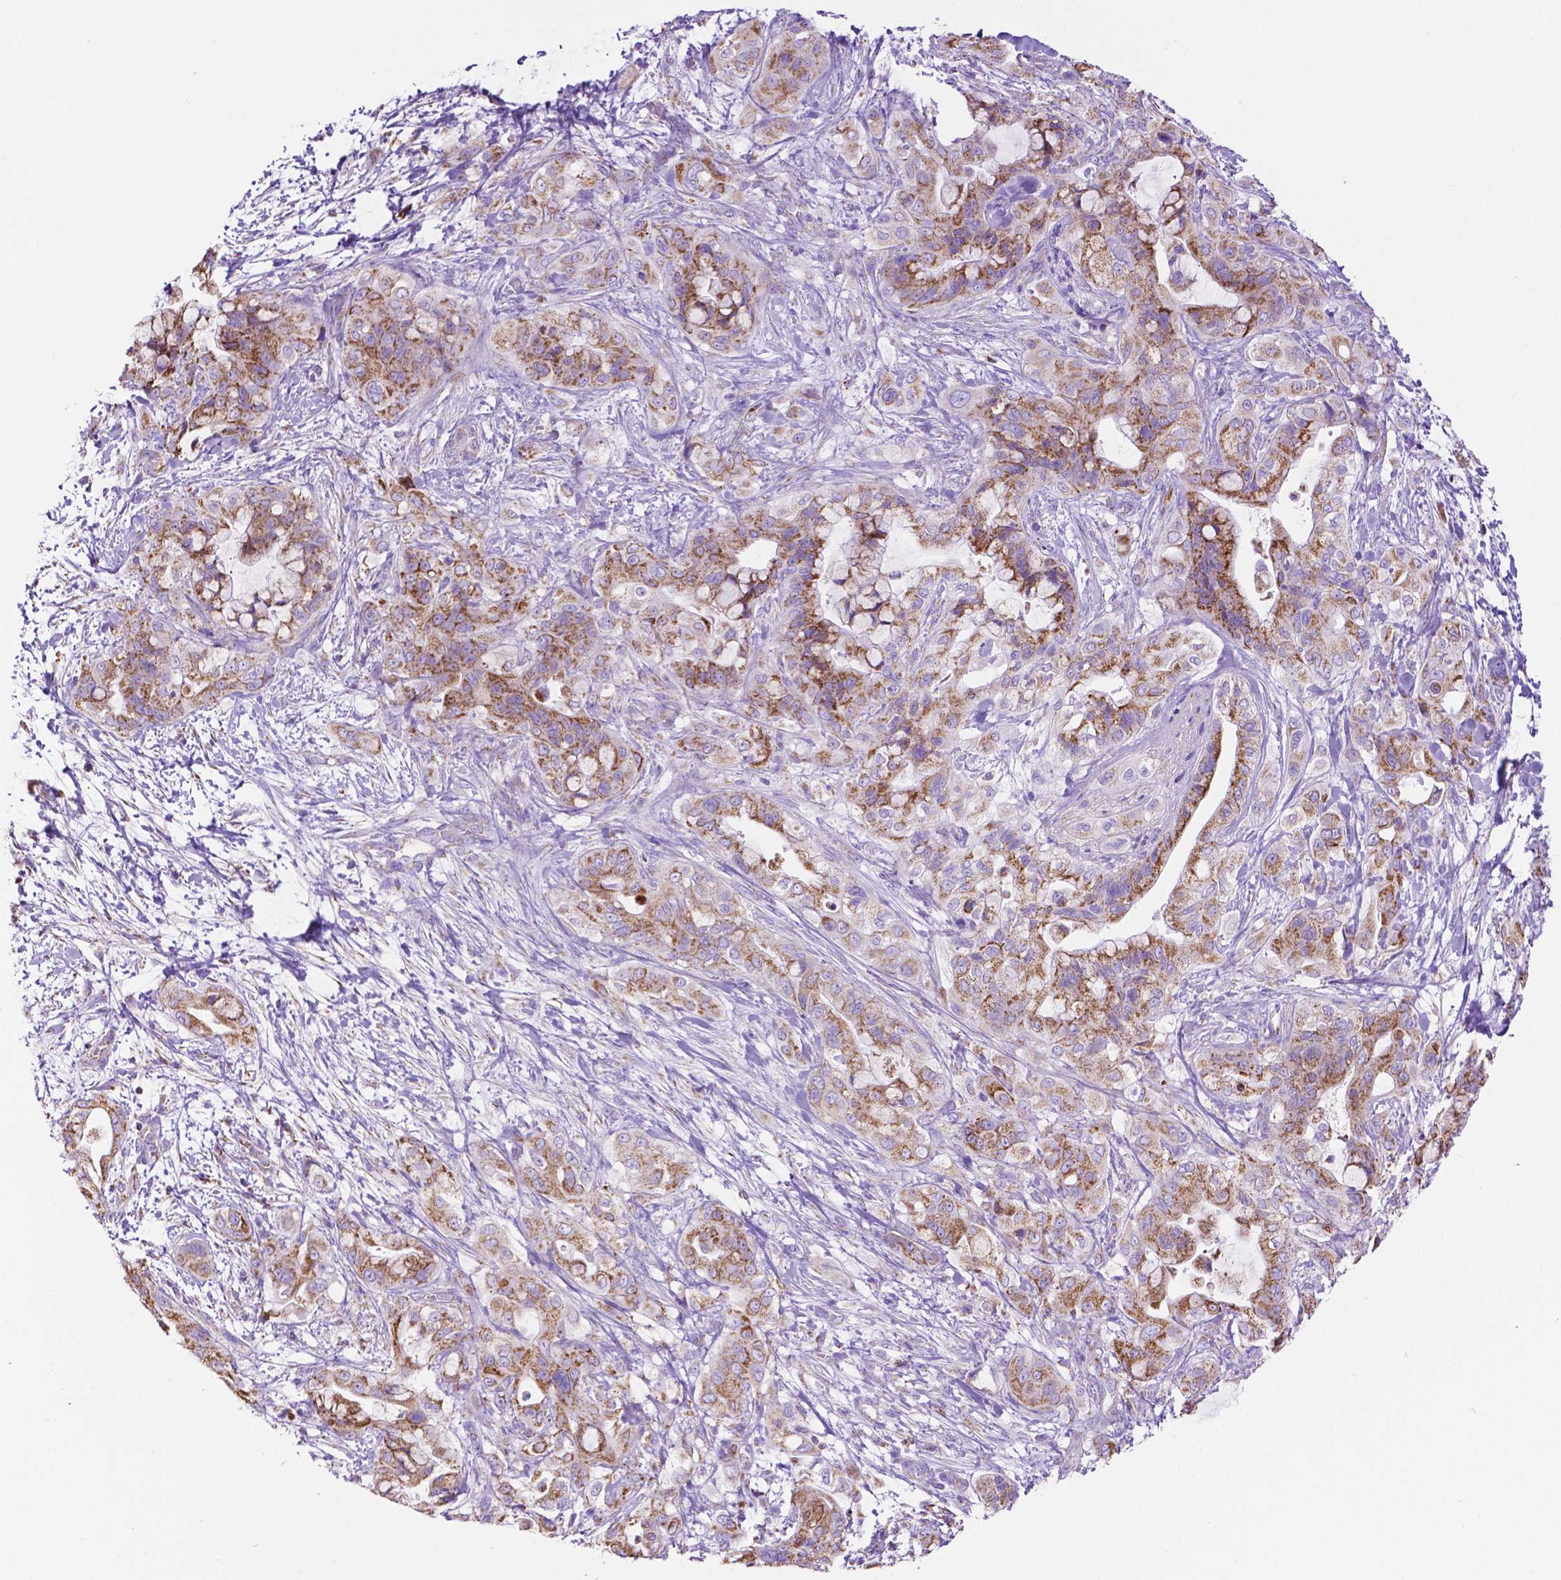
{"staining": {"intensity": "strong", "quantity": "25%-75%", "location": "cytoplasmic/membranous"}, "tissue": "pancreatic cancer", "cell_type": "Tumor cells", "image_type": "cancer", "snomed": [{"axis": "morphology", "description": "Adenocarcinoma, NOS"}, {"axis": "topography", "description": "Pancreas"}], "caption": "IHC (DAB) staining of pancreatic cancer shows strong cytoplasmic/membranous protein expression in about 25%-75% of tumor cells.", "gene": "GDPD5", "patient": {"sex": "male", "age": 71}}